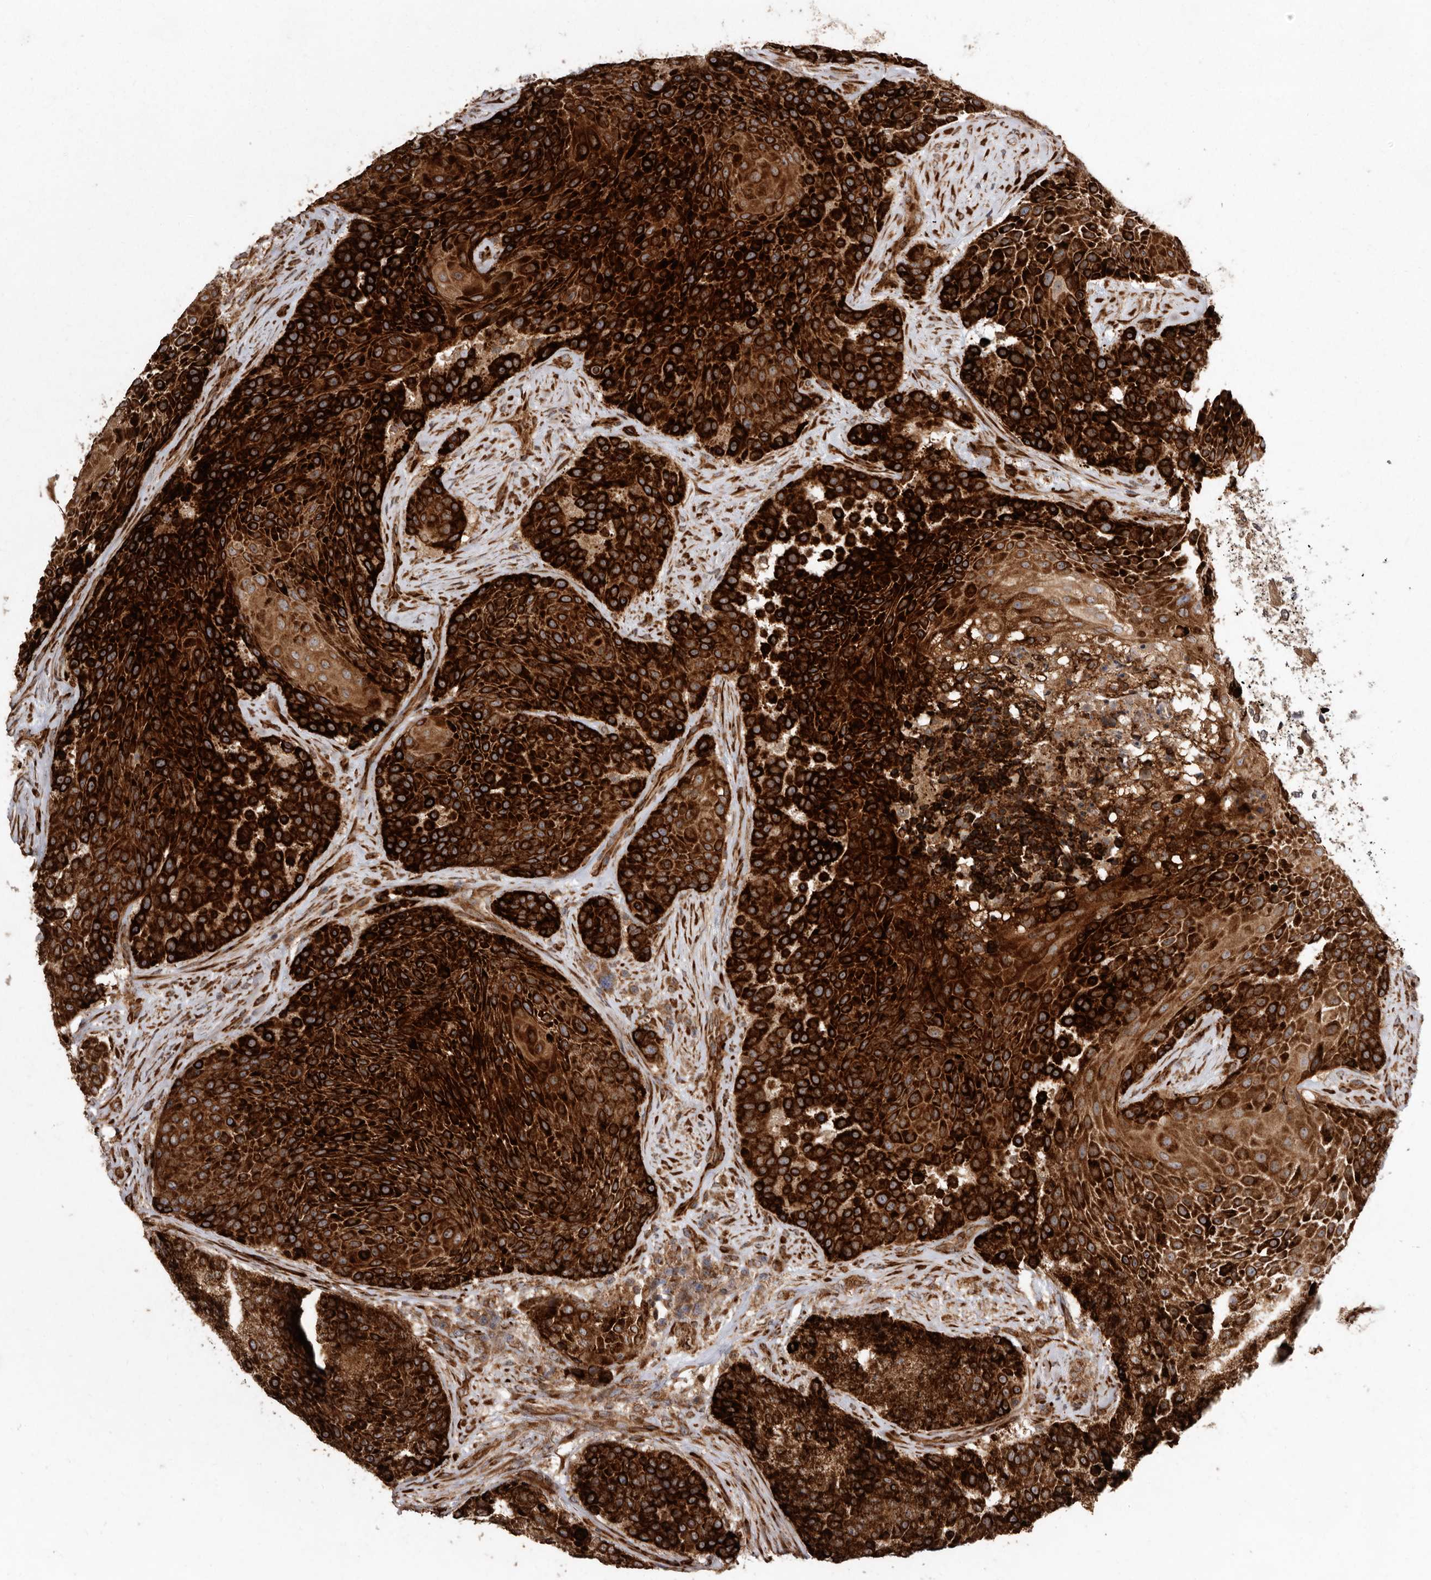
{"staining": {"intensity": "strong", "quantity": ">75%", "location": "cytoplasmic/membranous"}, "tissue": "urothelial cancer", "cell_type": "Tumor cells", "image_type": "cancer", "snomed": [{"axis": "morphology", "description": "Urothelial carcinoma, High grade"}, {"axis": "topography", "description": "Urinary bladder"}], "caption": "IHC of urothelial cancer reveals high levels of strong cytoplasmic/membranous expression in approximately >75% of tumor cells.", "gene": "FLAD1", "patient": {"sex": "female", "age": 63}}